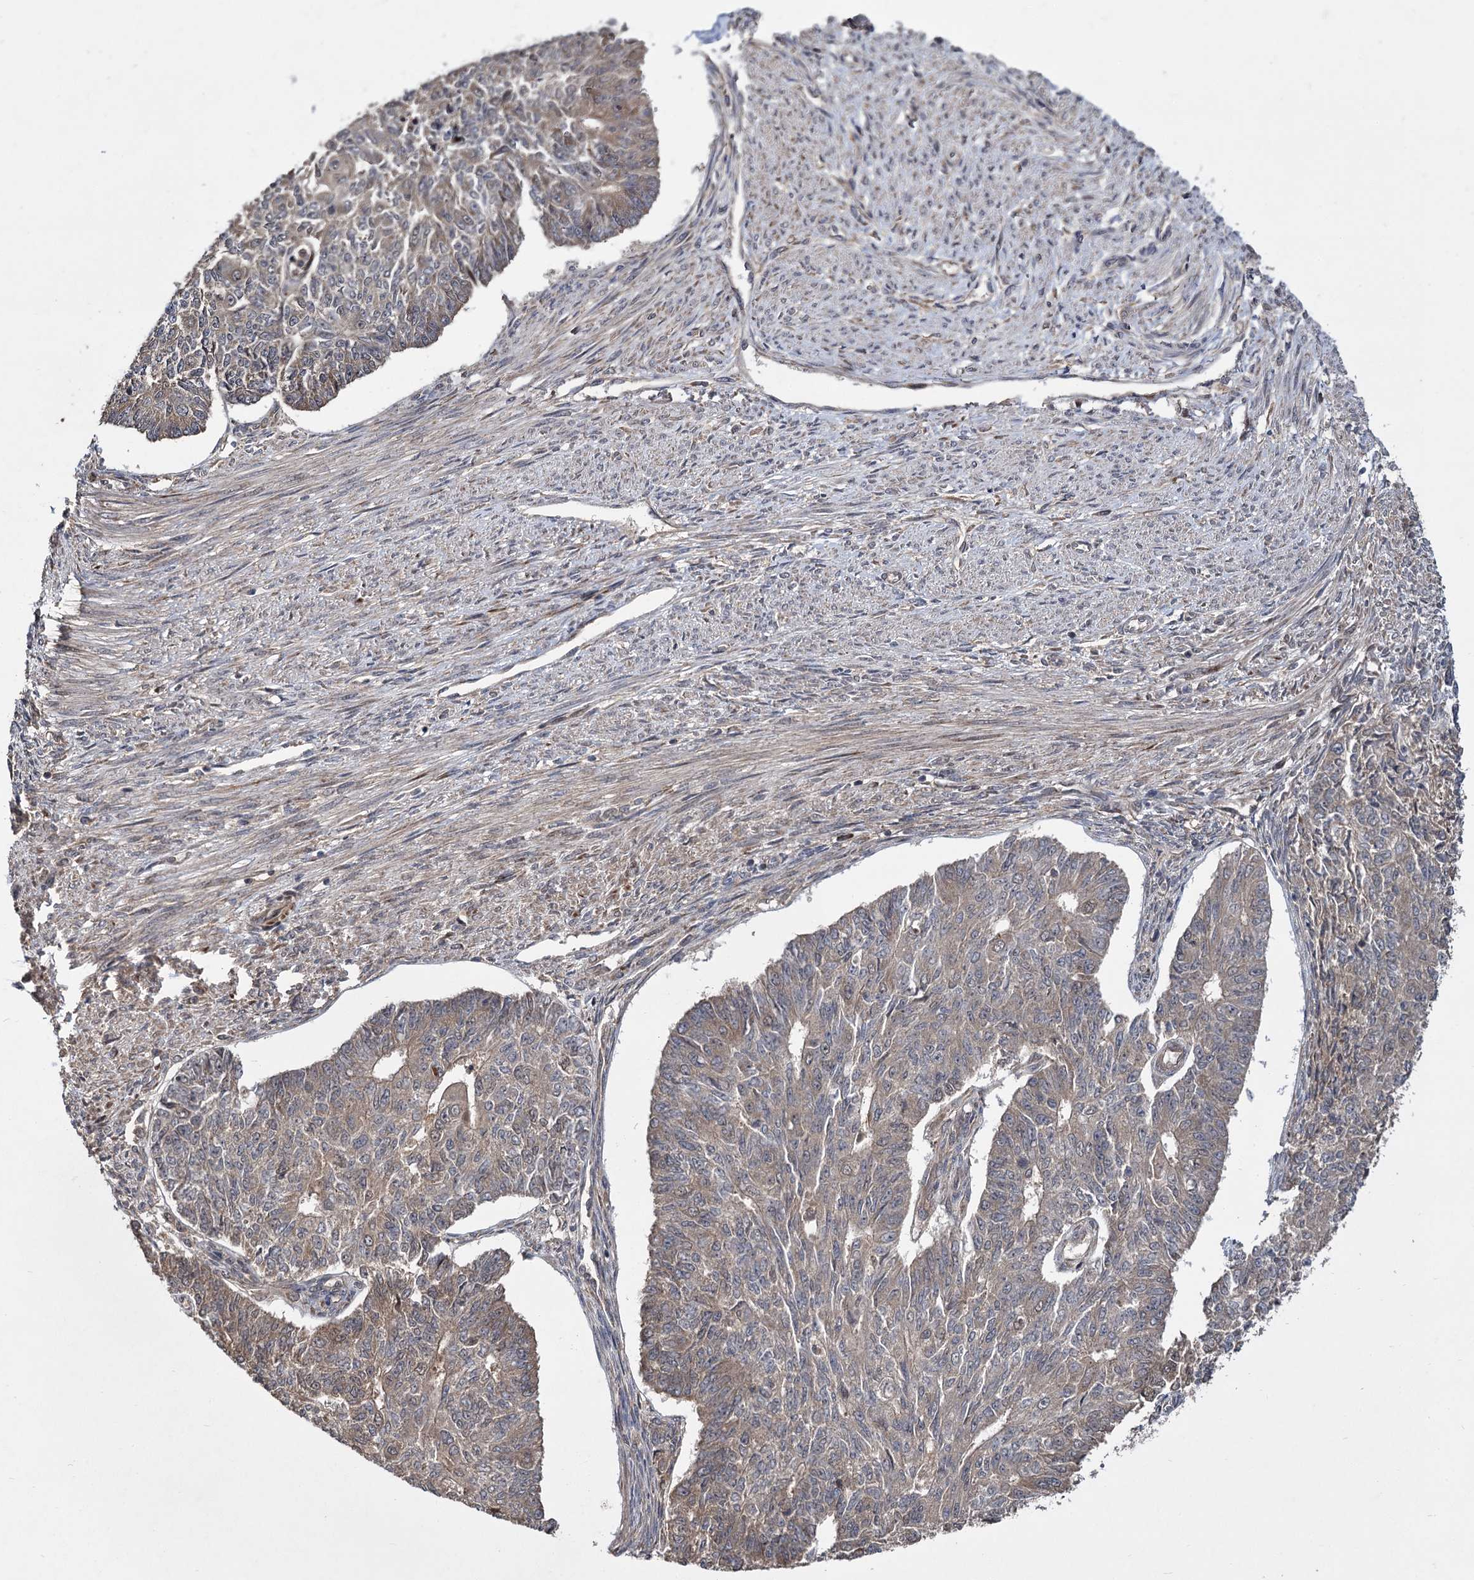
{"staining": {"intensity": "weak", "quantity": "25%-75%", "location": "cytoplasmic/membranous"}, "tissue": "endometrial cancer", "cell_type": "Tumor cells", "image_type": "cancer", "snomed": [{"axis": "morphology", "description": "Adenocarcinoma, NOS"}, {"axis": "topography", "description": "Endometrium"}], "caption": "Brown immunohistochemical staining in human endometrial cancer (adenocarcinoma) reveals weak cytoplasmic/membranous expression in approximately 25%-75% of tumor cells.", "gene": "INPPL1", "patient": {"sex": "female", "age": 32}}